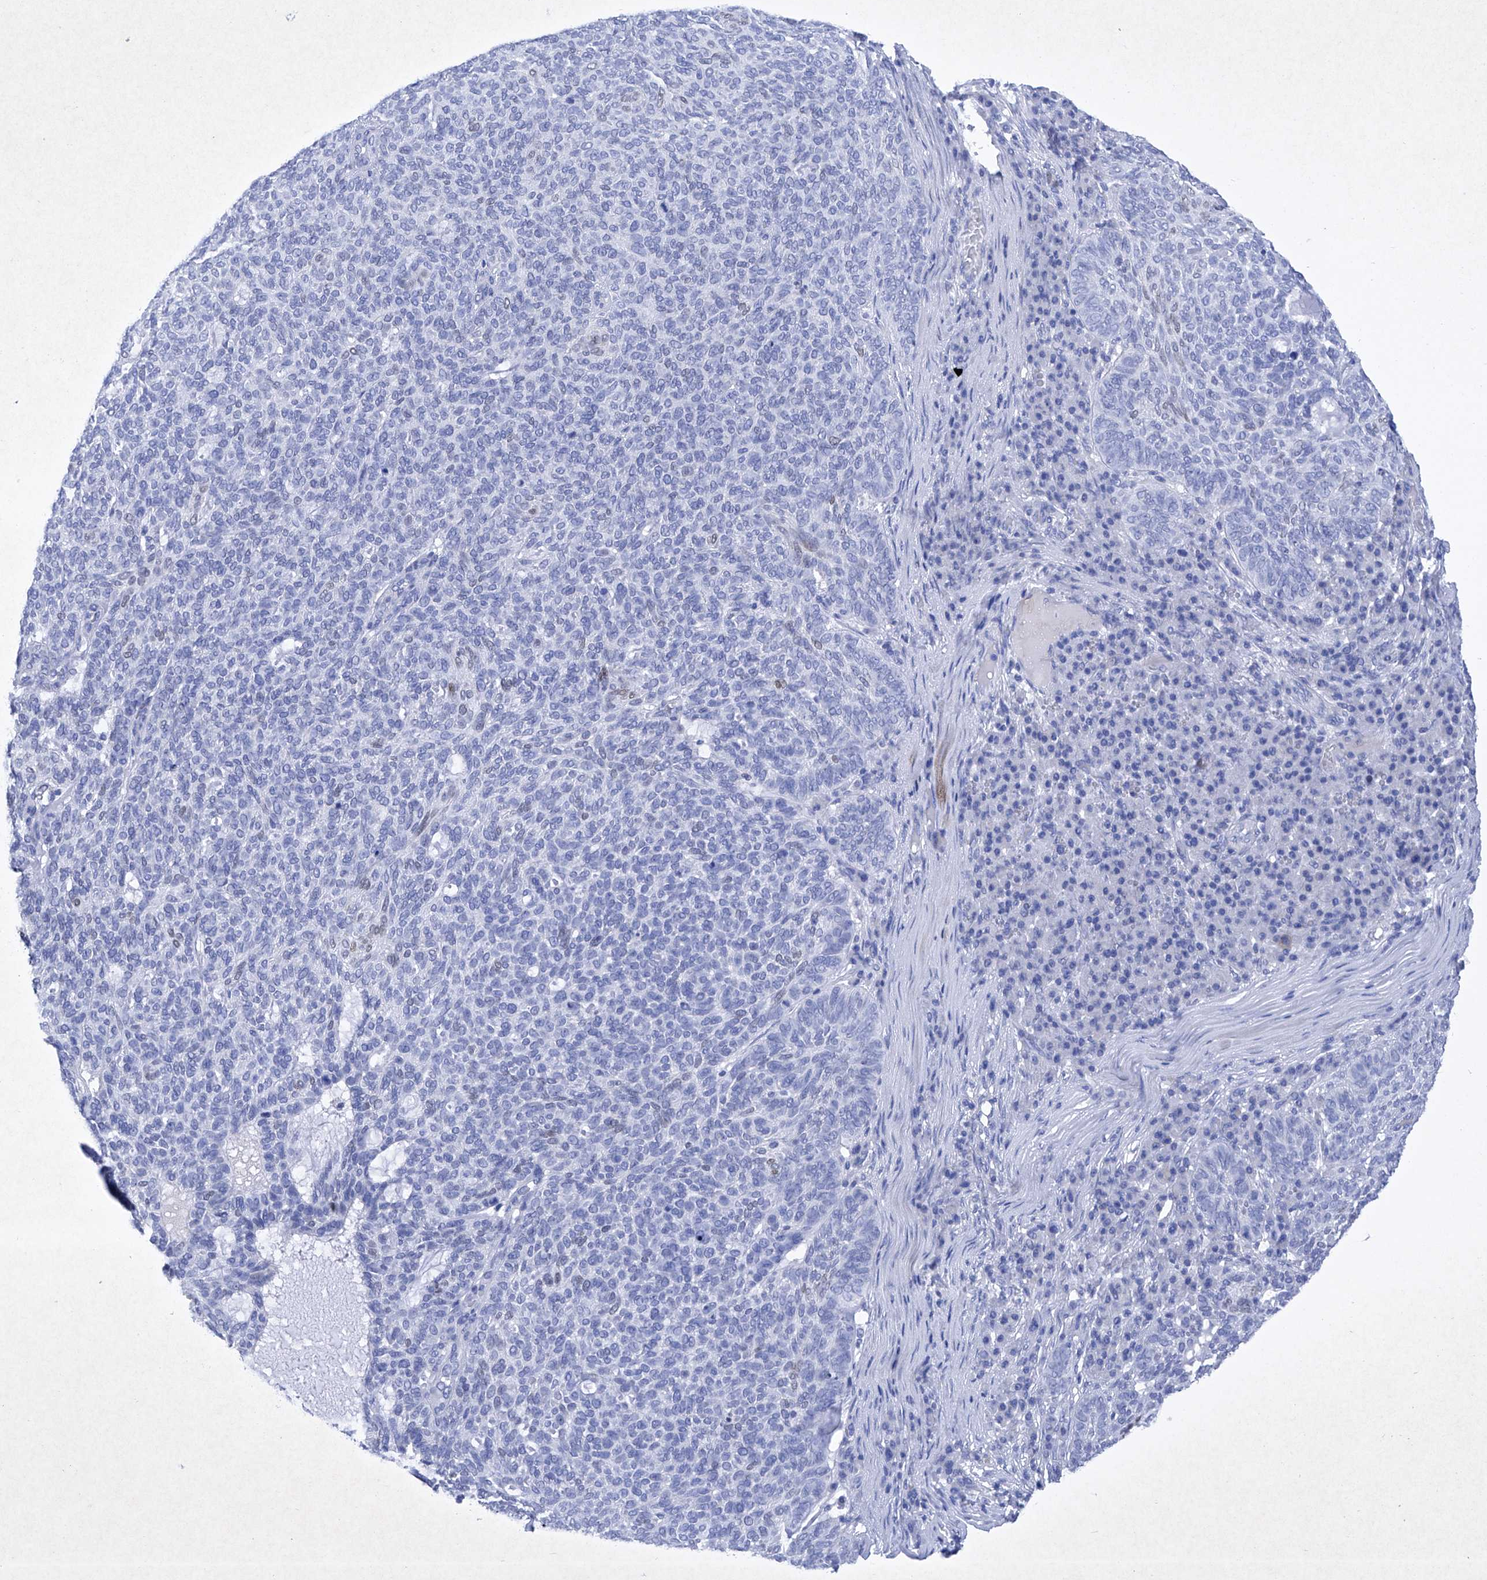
{"staining": {"intensity": "moderate", "quantity": "<25%", "location": "nuclear"}, "tissue": "skin cancer", "cell_type": "Tumor cells", "image_type": "cancer", "snomed": [{"axis": "morphology", "description": "Squamous cell carcinoma, NOS"}, {"axis": "topography", "description": "Skin"}], "caption": "Skin cancer tissue demonstrates moderate nuclear positivity in about <25% of tumor cells, visualized by immunohistochemistry.", "gene": "BARX2", "patient": {"sex": "female", "age": 90}}